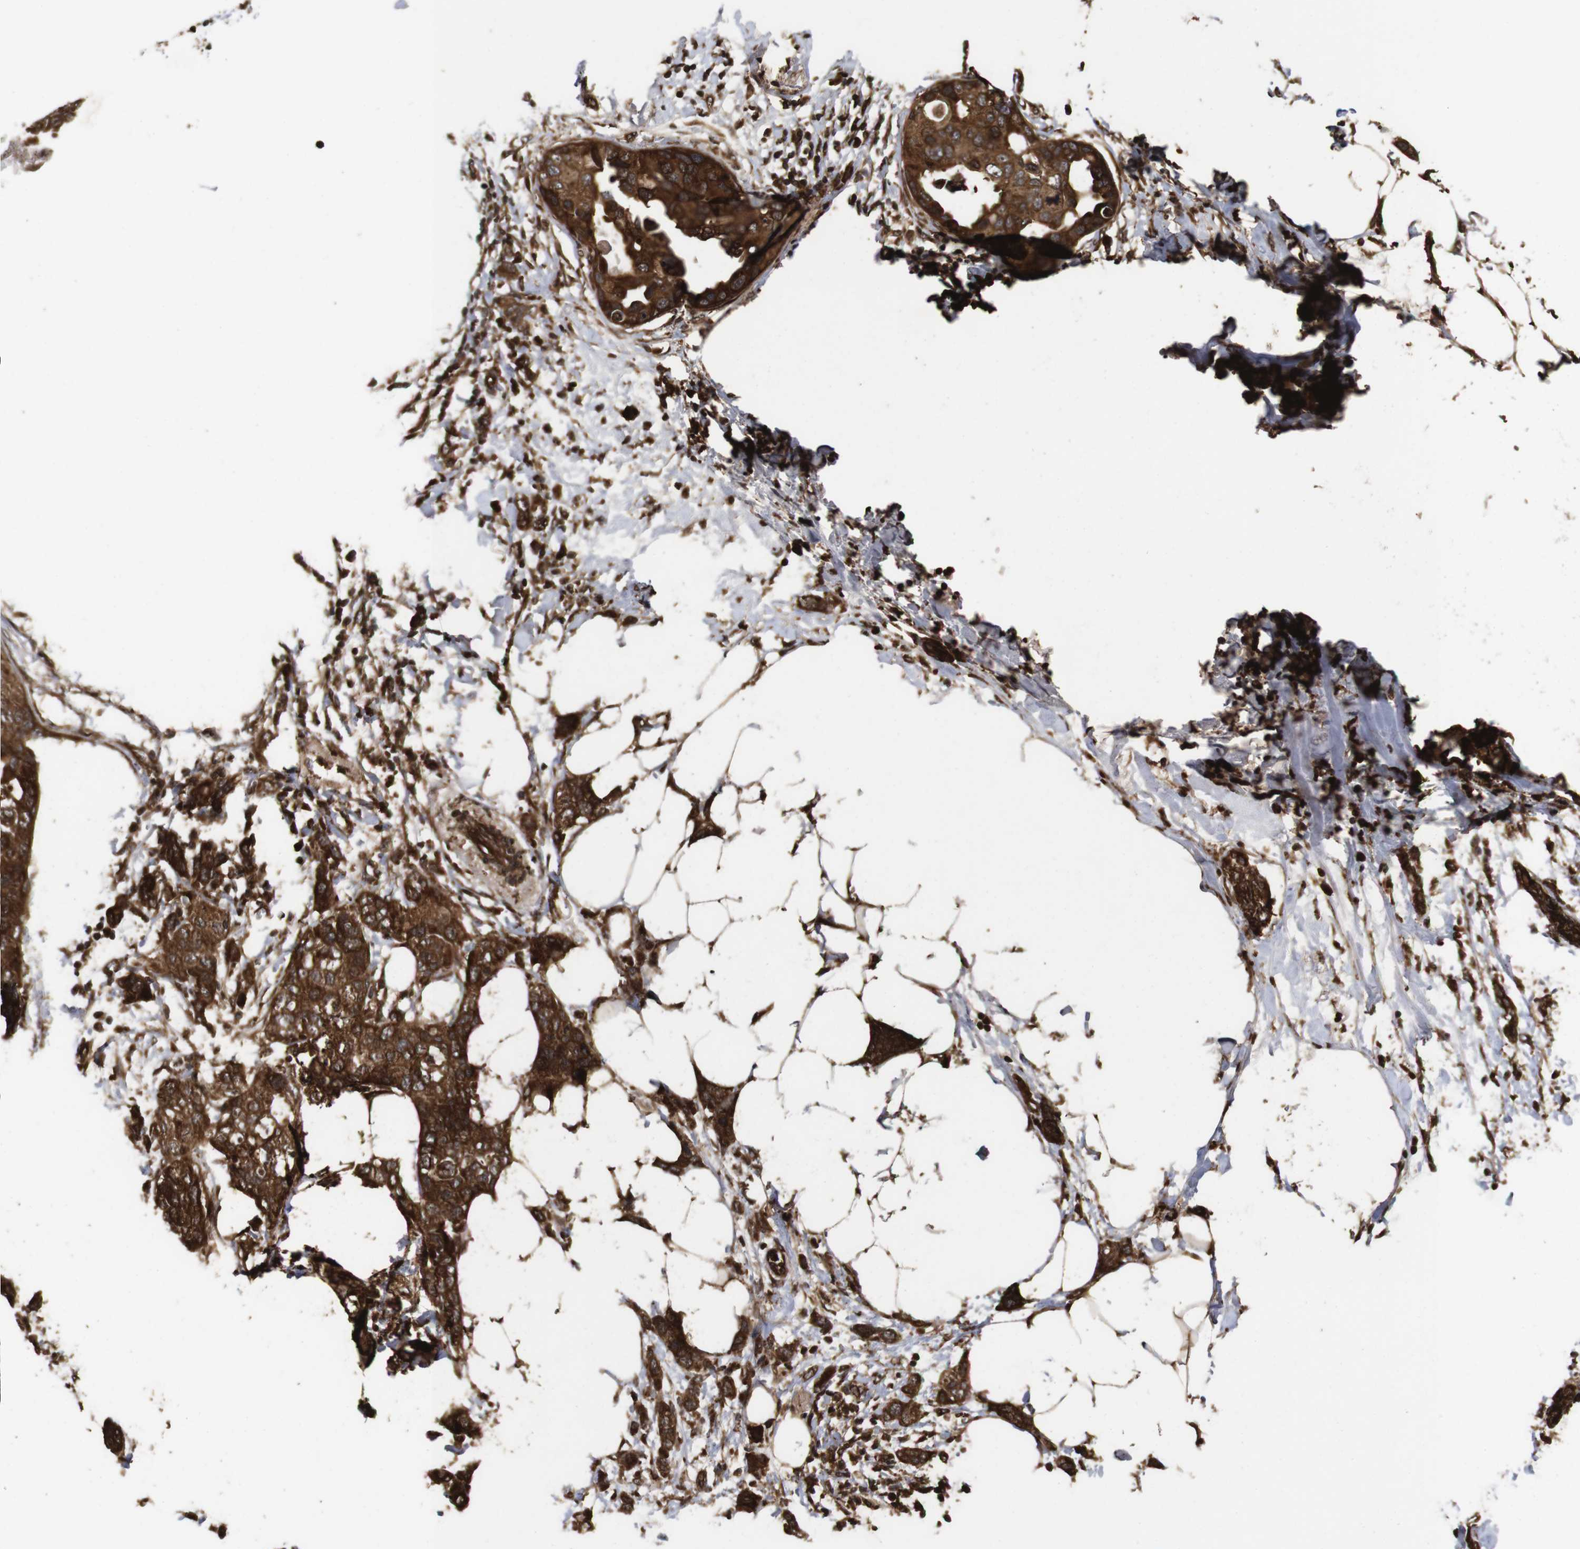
{"staining": {"intensity": "strong", "quantity": ">75%", "location": "cytoplasmic/membranous"}, "tissue": "breast cancer", "cell_type": "Tumor cells", "image_type": "cancer", "snomed": [{"axis": "morphology", "description": "Duct carcinoma"}, {"axis": "topography", "description": "Breast"}], "caption": "The image demonstrates staining of breast invasive ductal carcinoma, revealing strong cytoplasmic/membranous protein positivity (brown color) within tumor cells. (brown staining indicates protein expression, while blue staining denotes nuclei).", "gene": "PTPN14", "patient": {"sex": "female", "age": 50}}